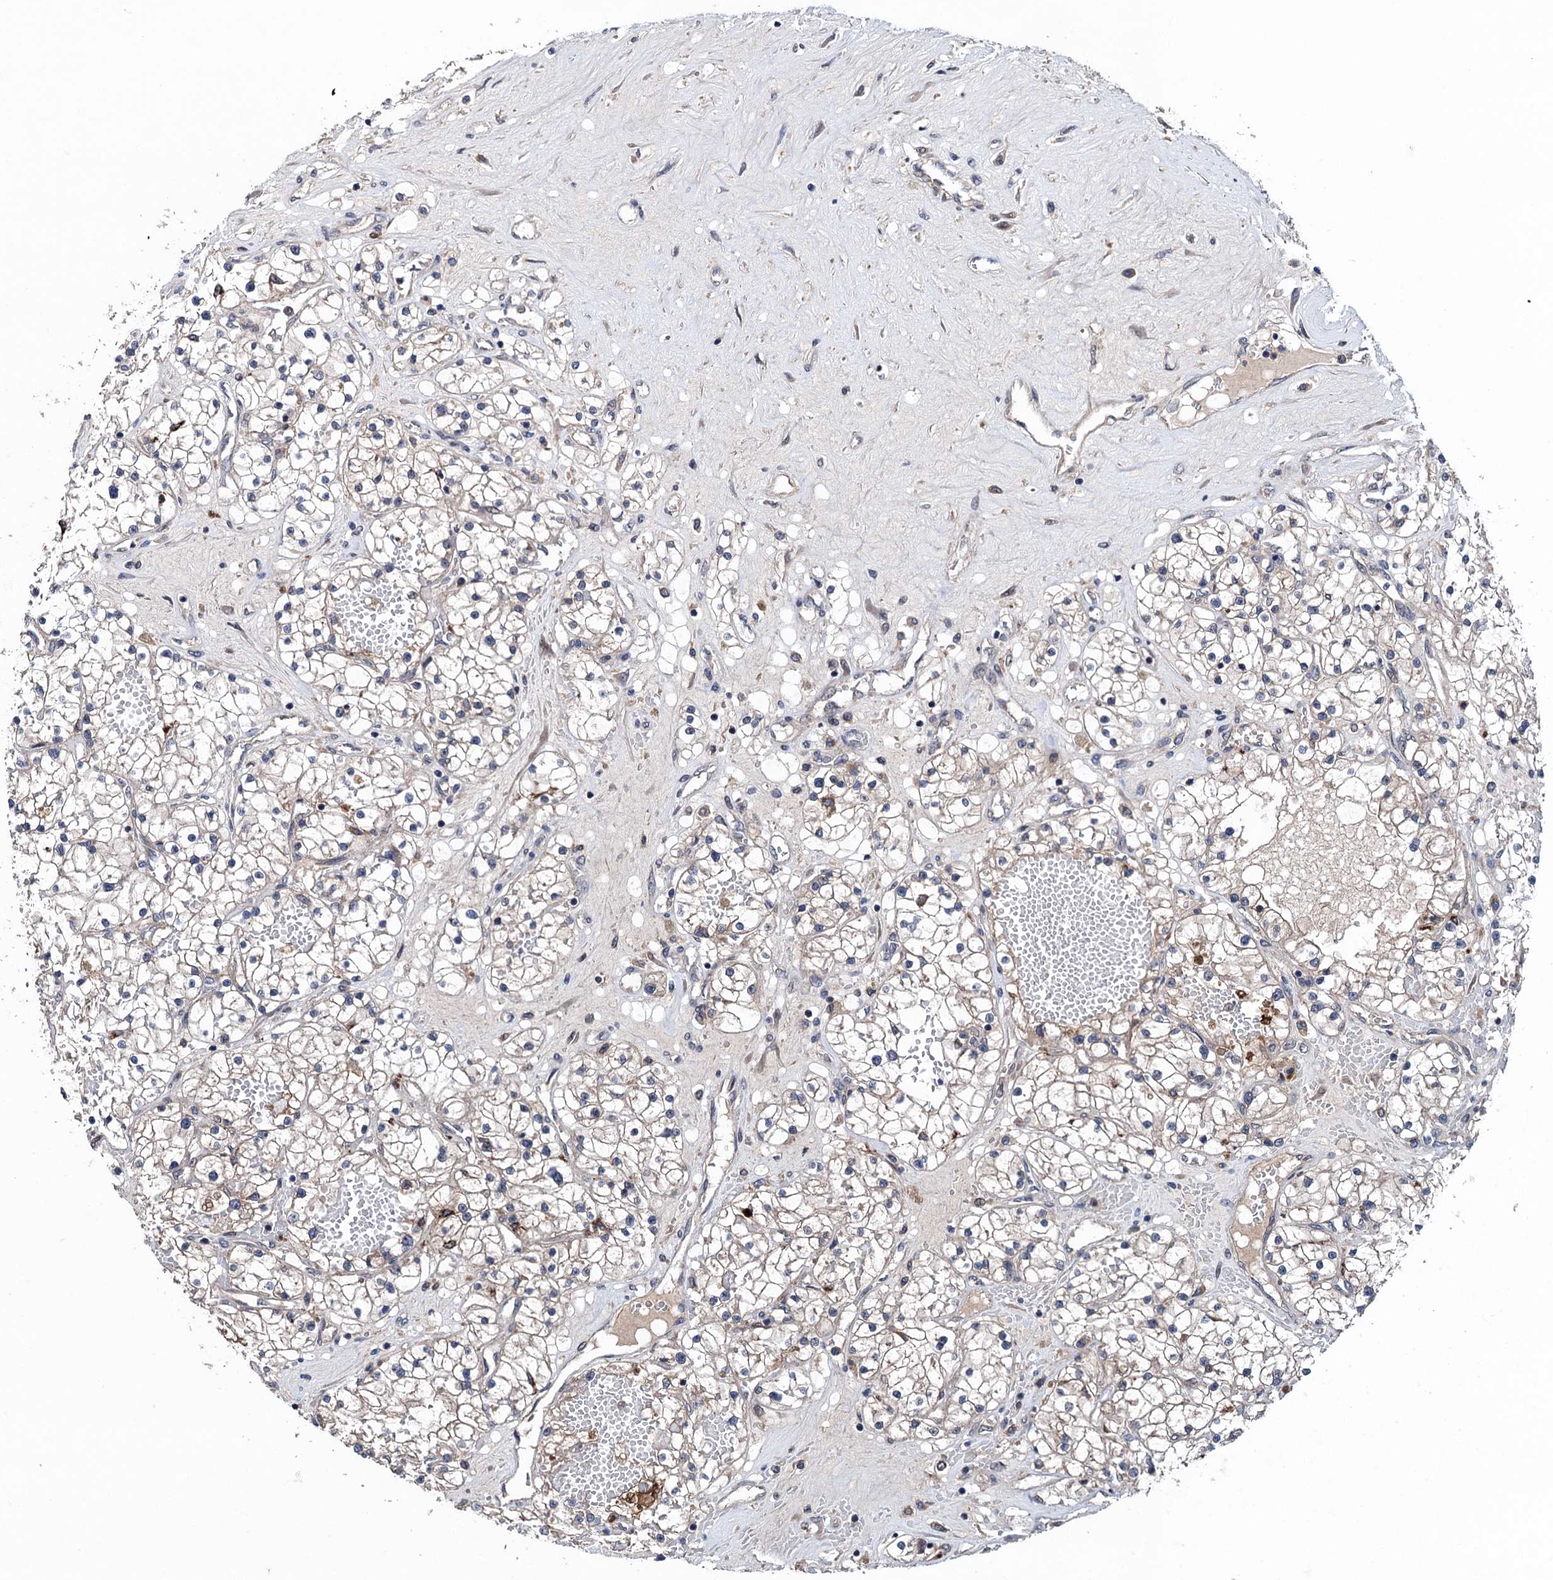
{"staining": {"intensity": "weak", "quantity": "25%-75%", "location": "cytoplasmic/membranous"}, "tissue": "renal cancer", "cell_type": "Tumor cells", "image_type": "cancer", "snomed": [{"axis": "morphology", "description": "Normal tissue, NOS"}, {"axis": "morphology", "description": "Adenocarcinoma, NOS"}, {"axis": "topography", "description": "Kidney"}], "caption": "Protein positivity by IHC exhibits weak cytoplasmic/membranous positivity in approximately 25%-75% of tumor cells in adenocarcinoma (renal). (DAB IHC with brightfield microscopy, high magnification).", "gene": "BLTP3B", "patient": {"sex": "male", "age": 68}}